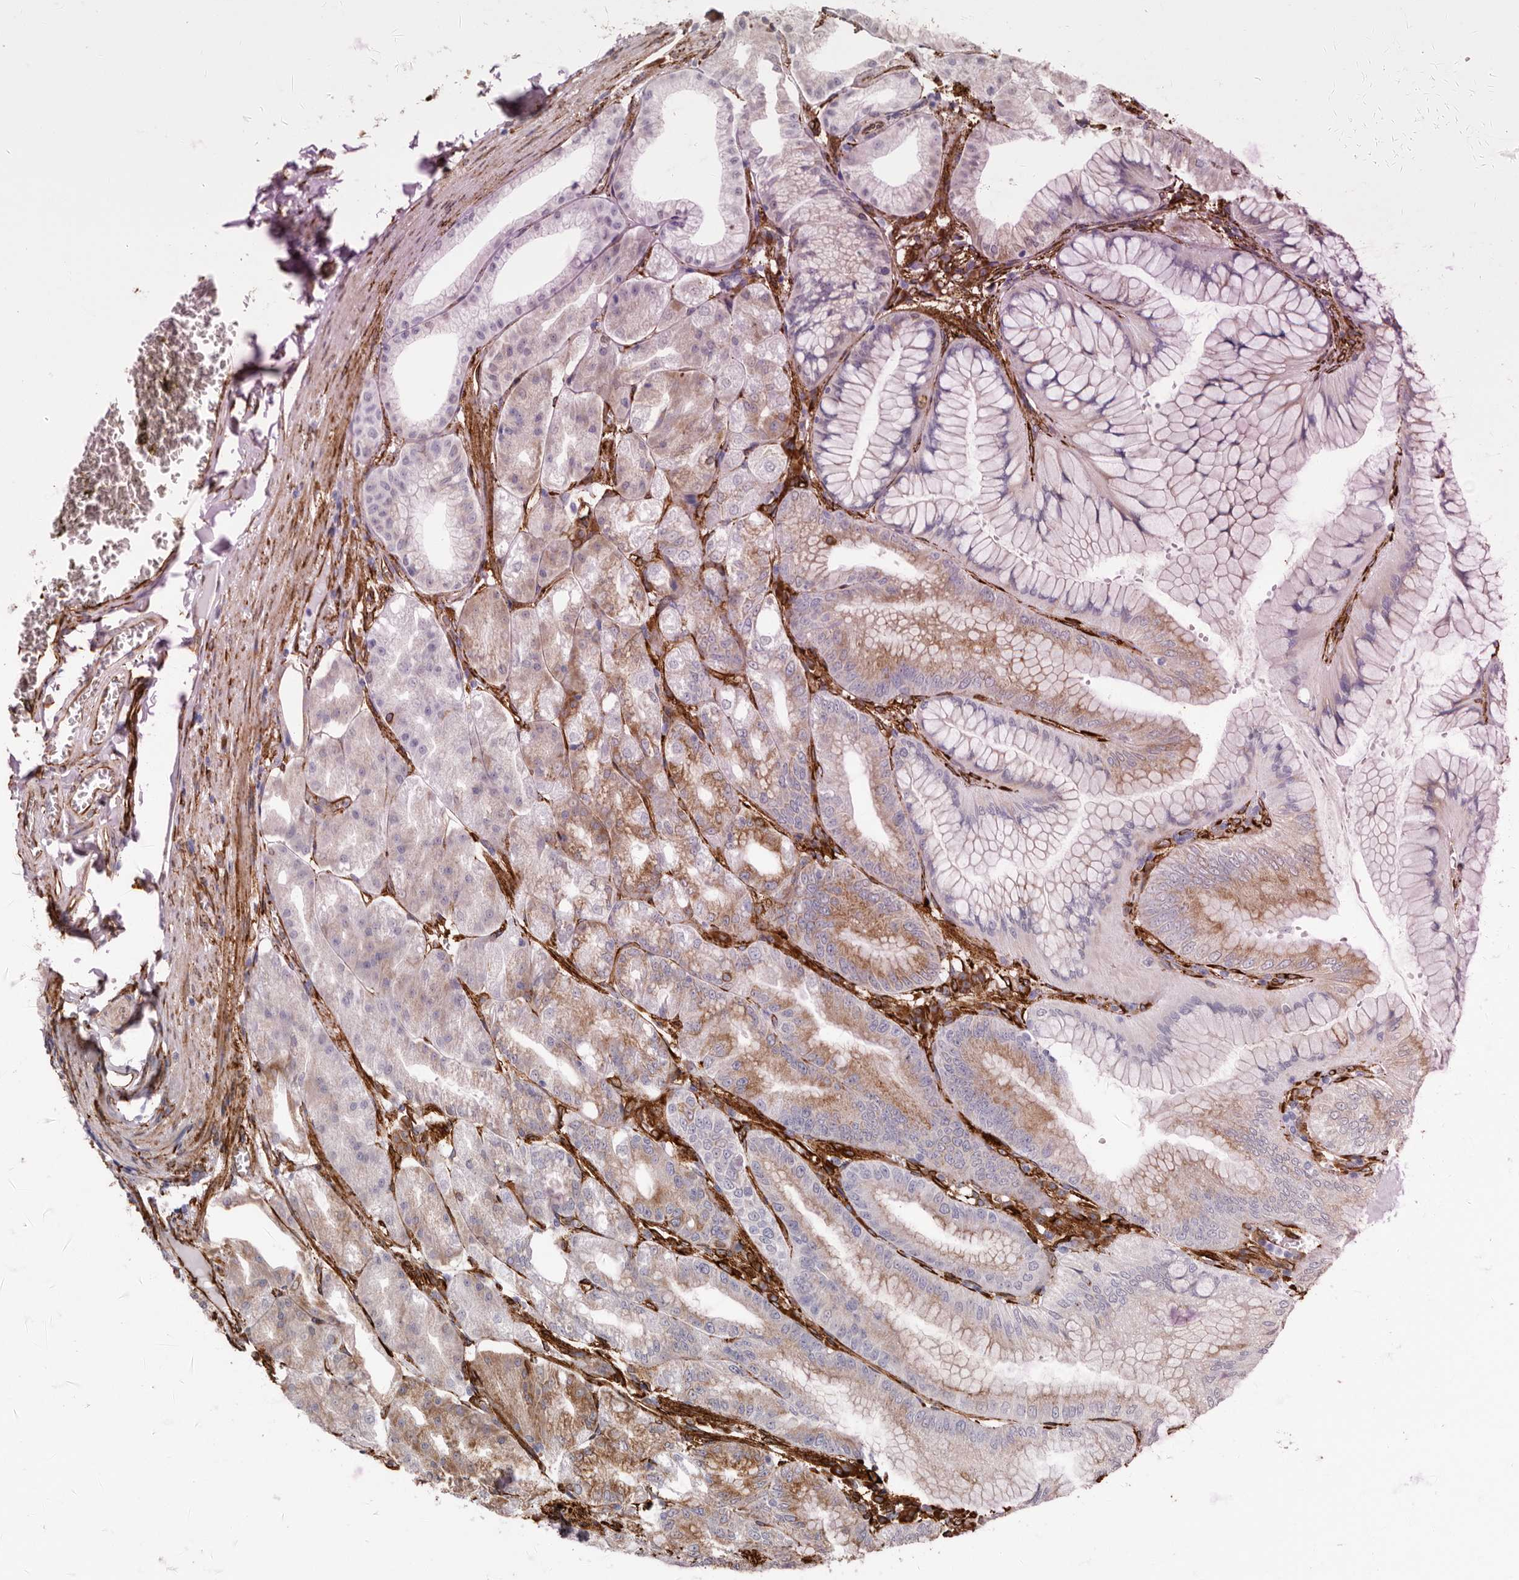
{"staining": {"intensity": "strong", "quantity": "25%-75%", "location": "cytoplasmic/membranous"}, "tissue": "stomach", "cell_type": "Glandular cells", "image_type": "normal", "snomed": [{"axis": "morphology", "description": "Normal tissue, NOS"}, {"axis": "topography", "description": "Stomach, lower"}], "caption": "Protein analysis of normal stomach displays strong cytoplasmic/membranous expression in approximately 25%-75% of glandular cells.", "gene": "SEMA3E", "patient": {"sex": "male", "age": 71}}